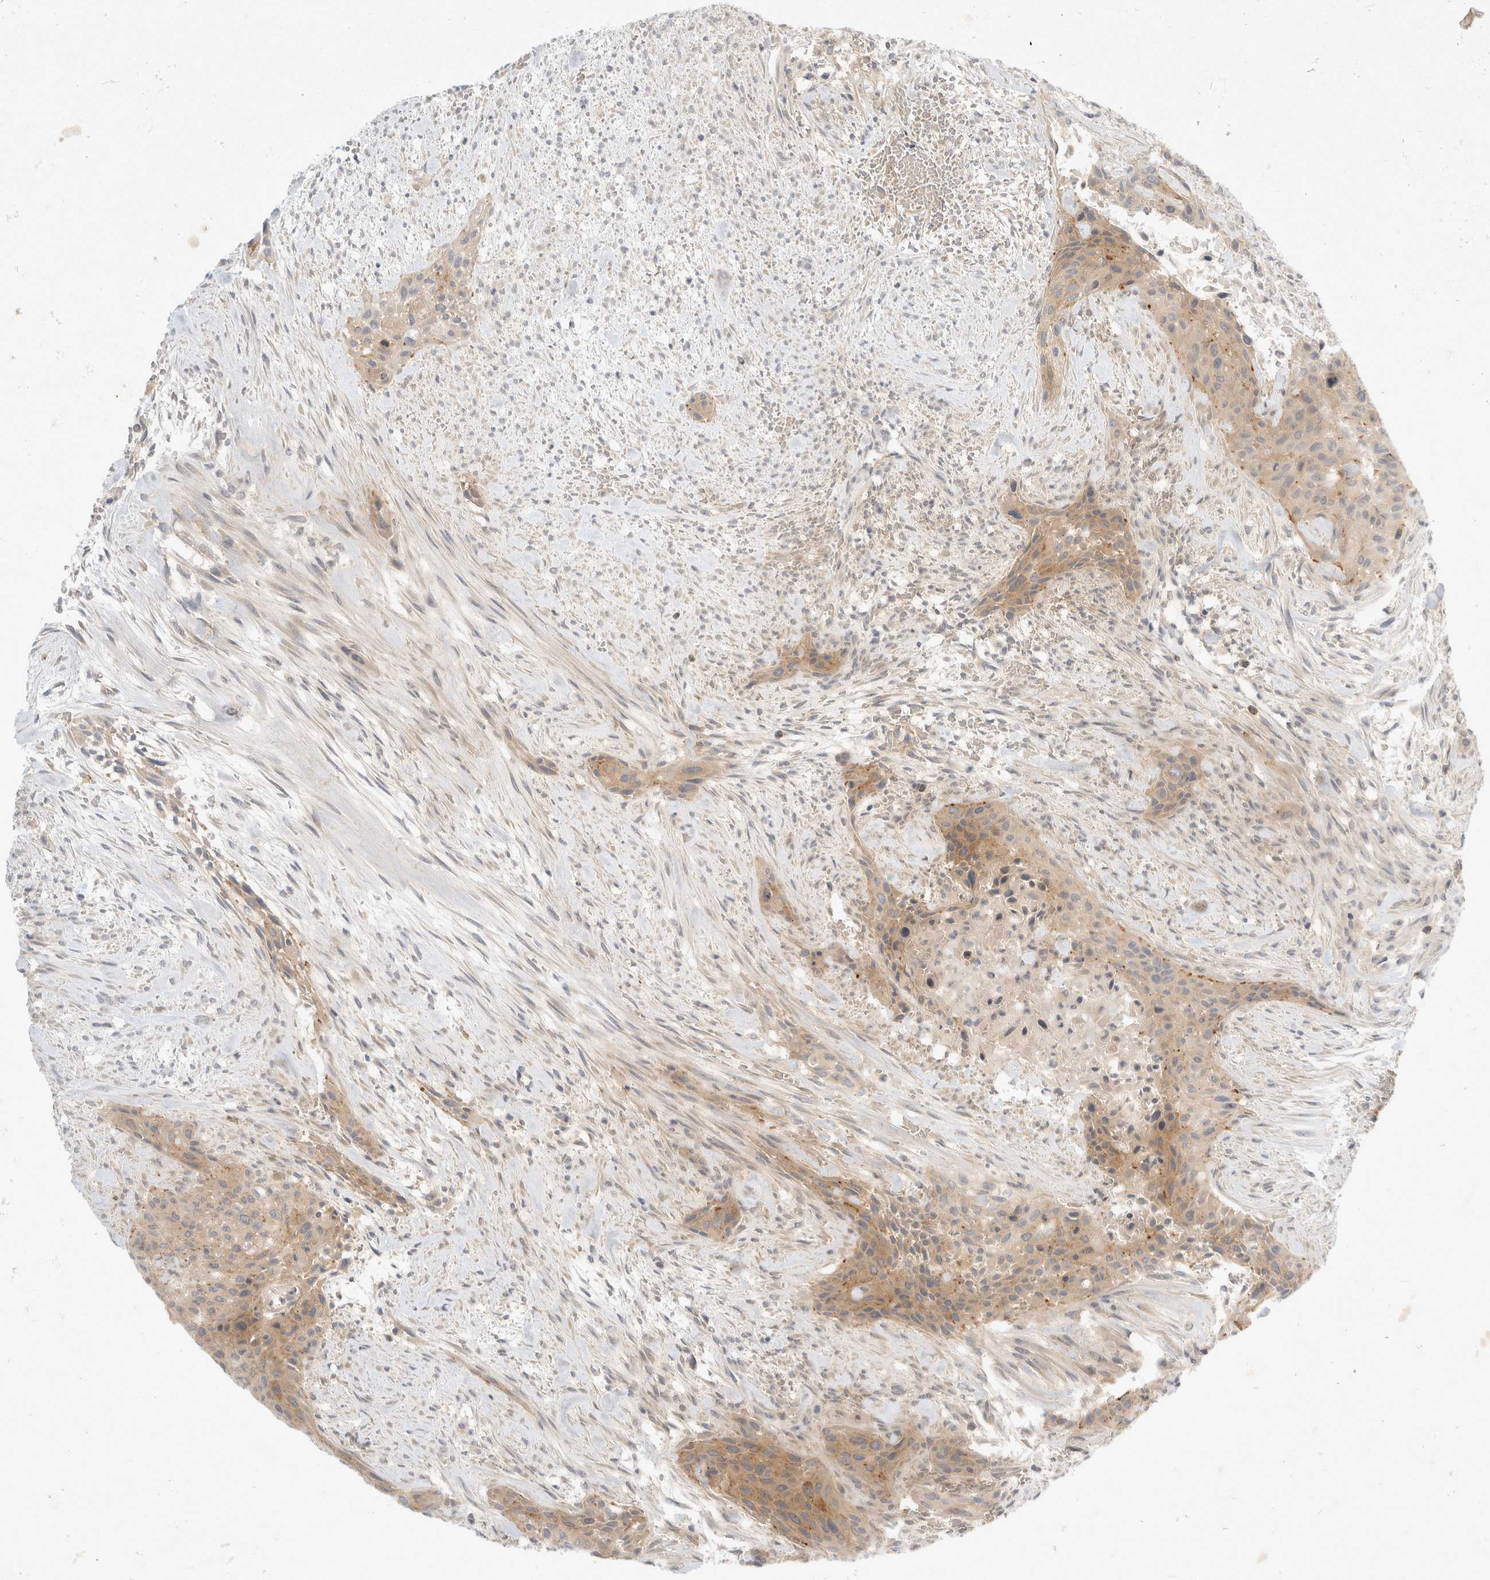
{"staining": {"intensity": "weak", "quantity": "25%-75%", "location": "cytoplasmic/membranous"}, "tissue": "urothelial cancer", "cell_type": "Tumor cells", "image_type": "cancer", "snomed": [{"axis": "morphology", "description": "Urothelial carcinoma, High grade"}, {"axis": "topography", "description": "Urinary bladder"}], "caption": "Protein analysis of high-grade urothelial carcinoma tissue exhibits weak cytoplasmic/membranous positivity in about 25%-75% of tumor cells. (DAB (3,3'-diaminobenzidine) = brown stain, brightfield microscopy at high magnification).", "gene": "TOM1L2", "patient": {"sex": "male", "age": 35}}